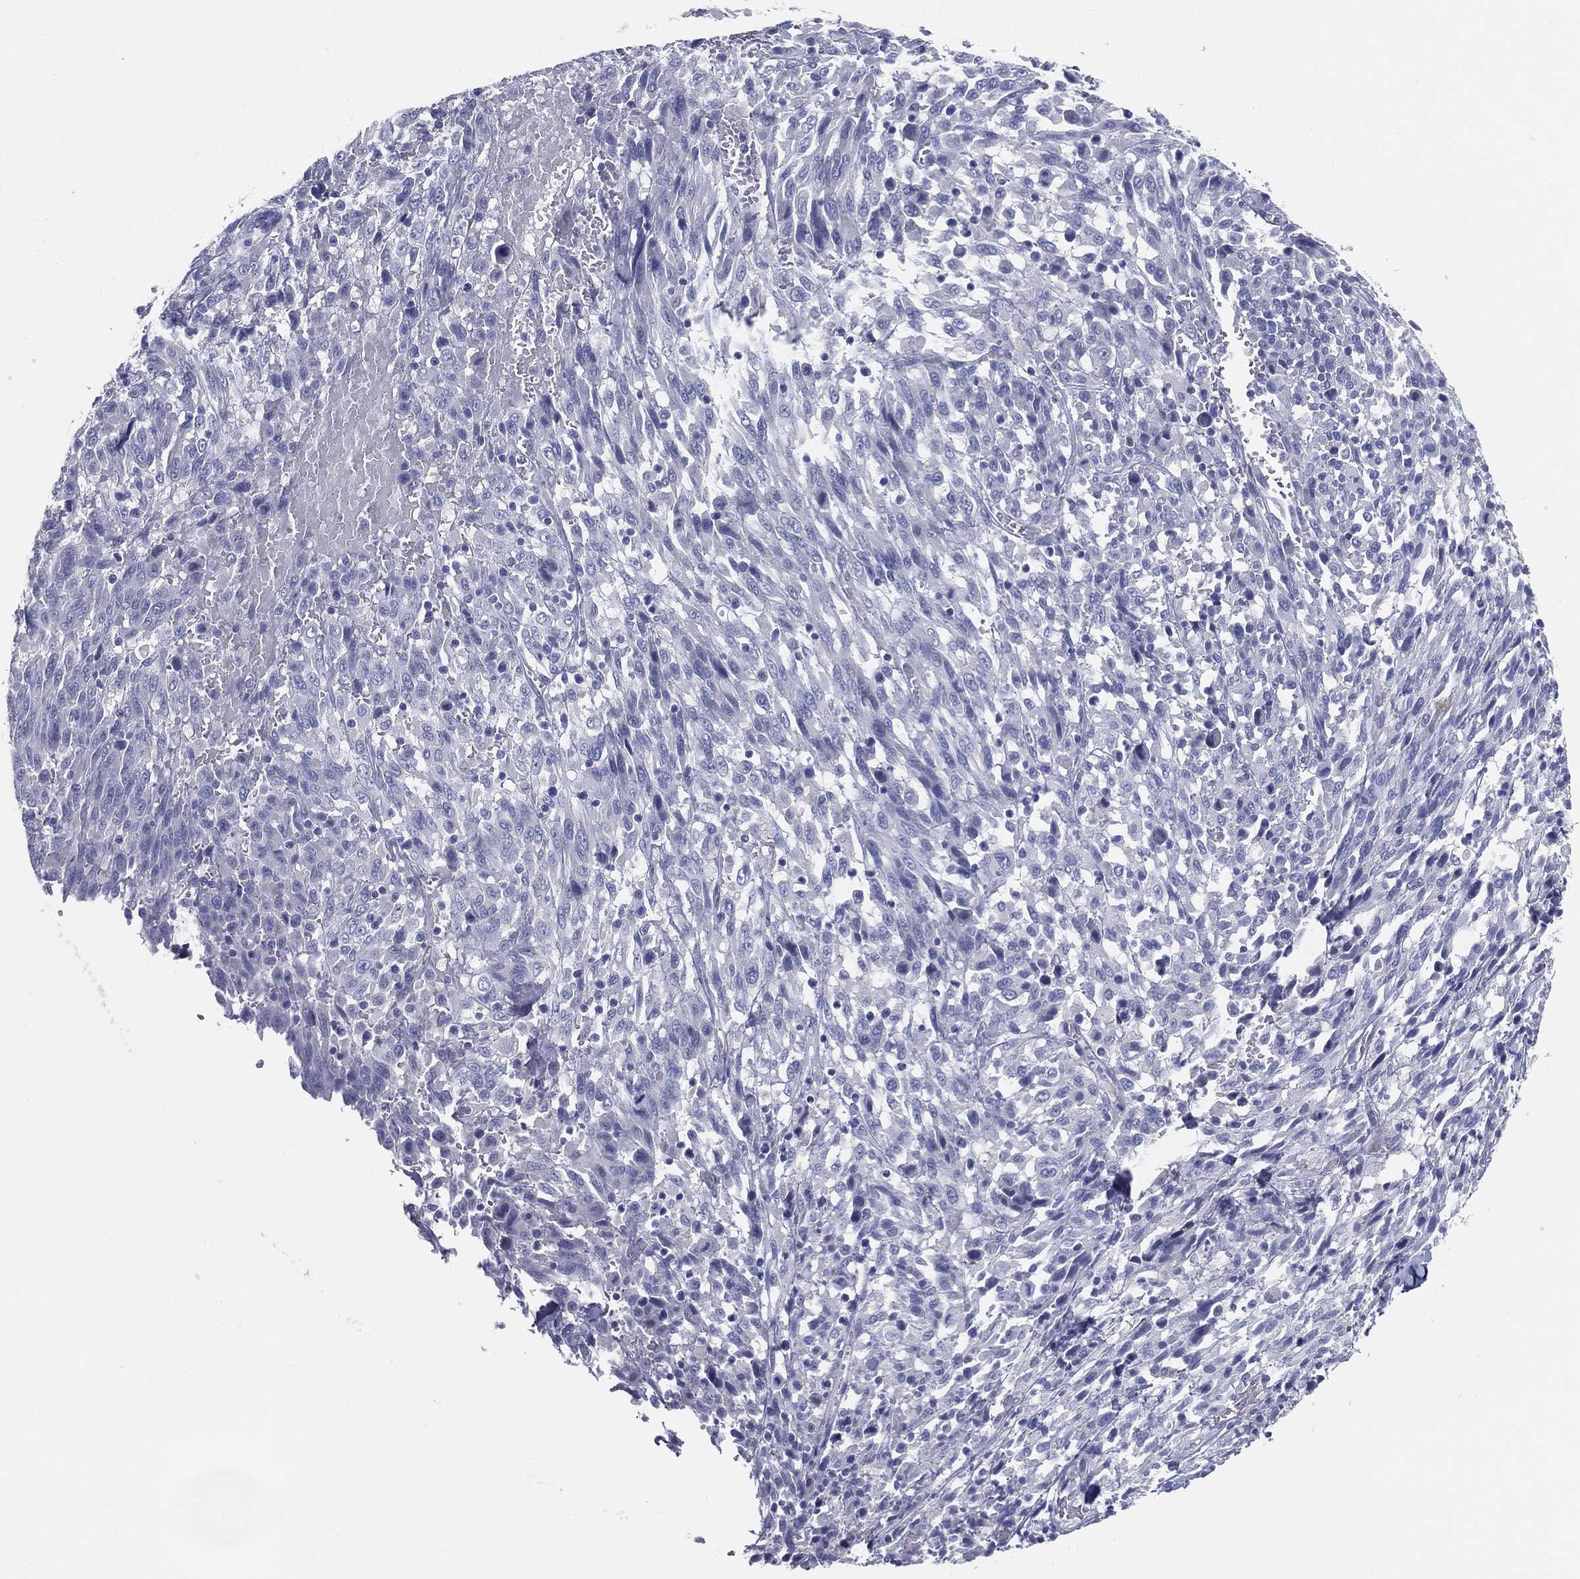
{"staining": {"intensity": "negative", "quantity": "none", "location": "none"}, "tissue": "melanoma", "cell_type": "Tumor cells", "image_type": "cancer", "snomed": [{"axis": "morphology", "description": "Malignant melanoma, NOS"}, {"axis": "topography", "description": "Skin"}], "caption": "Immunohistochemical staining of human melanoma exhibits no significant expression in tumor cells.", "gene": "STS", "patient": {"sex": "female", "age": 91}}